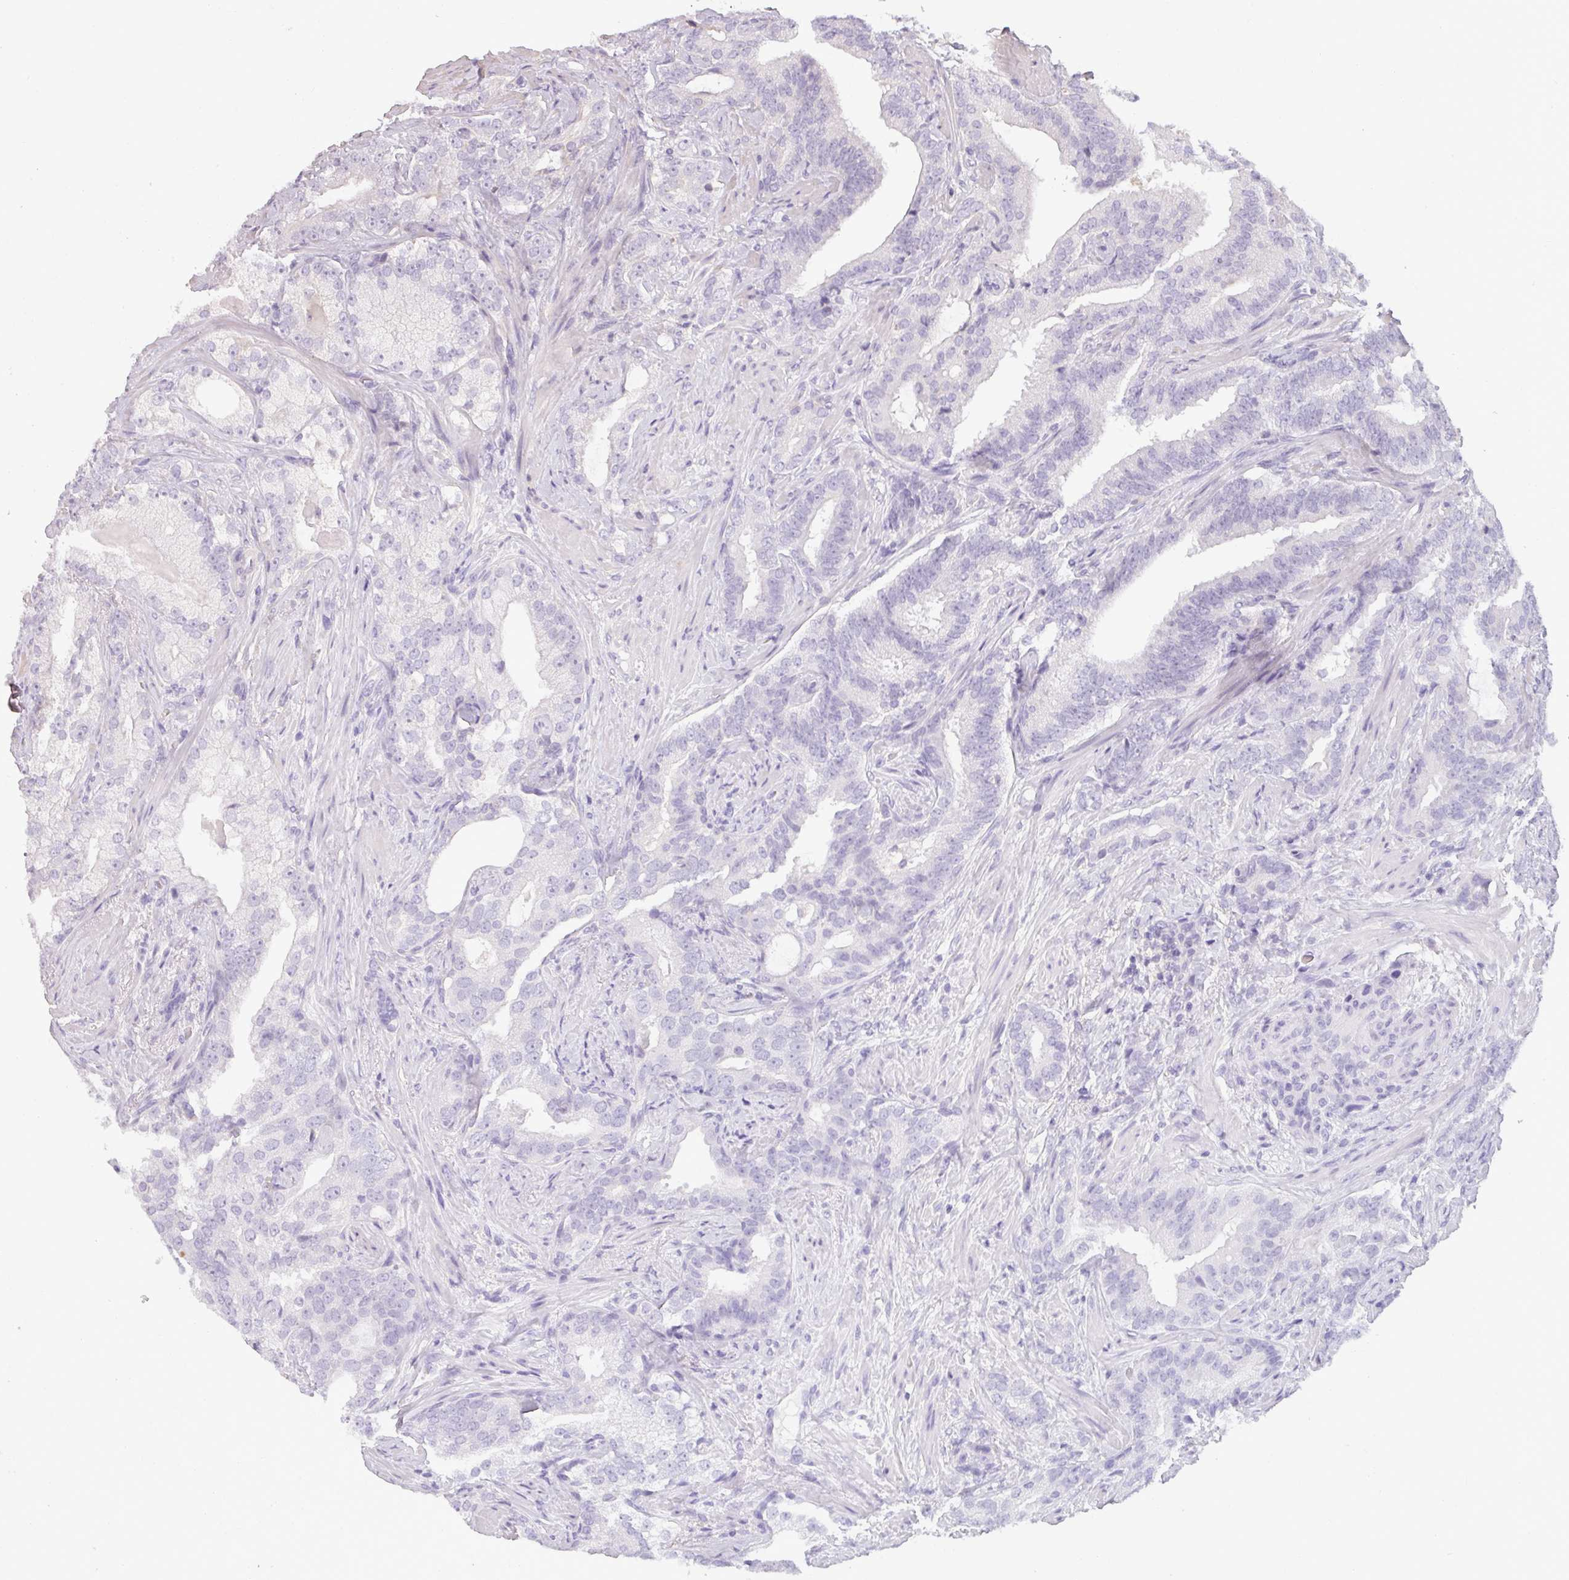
{"staining": {"intensity": "negative", "quantity": "none", "location": "none"}, "tissue": "prostate cancer", "cell_type": "Tumor cells", "image_type": "cancer", "snomed": [{"axis": "morphology", "description": "Adenocarcinoma, High grade"}, {"axis": "topography", "description": "Prostate"}], "caption": "Tumor cells show no significant protein staining in prostate adenocarcinoma (high-grade).", "gene": "ZNF835", "patient": {"sex": "male", "age": 64}}